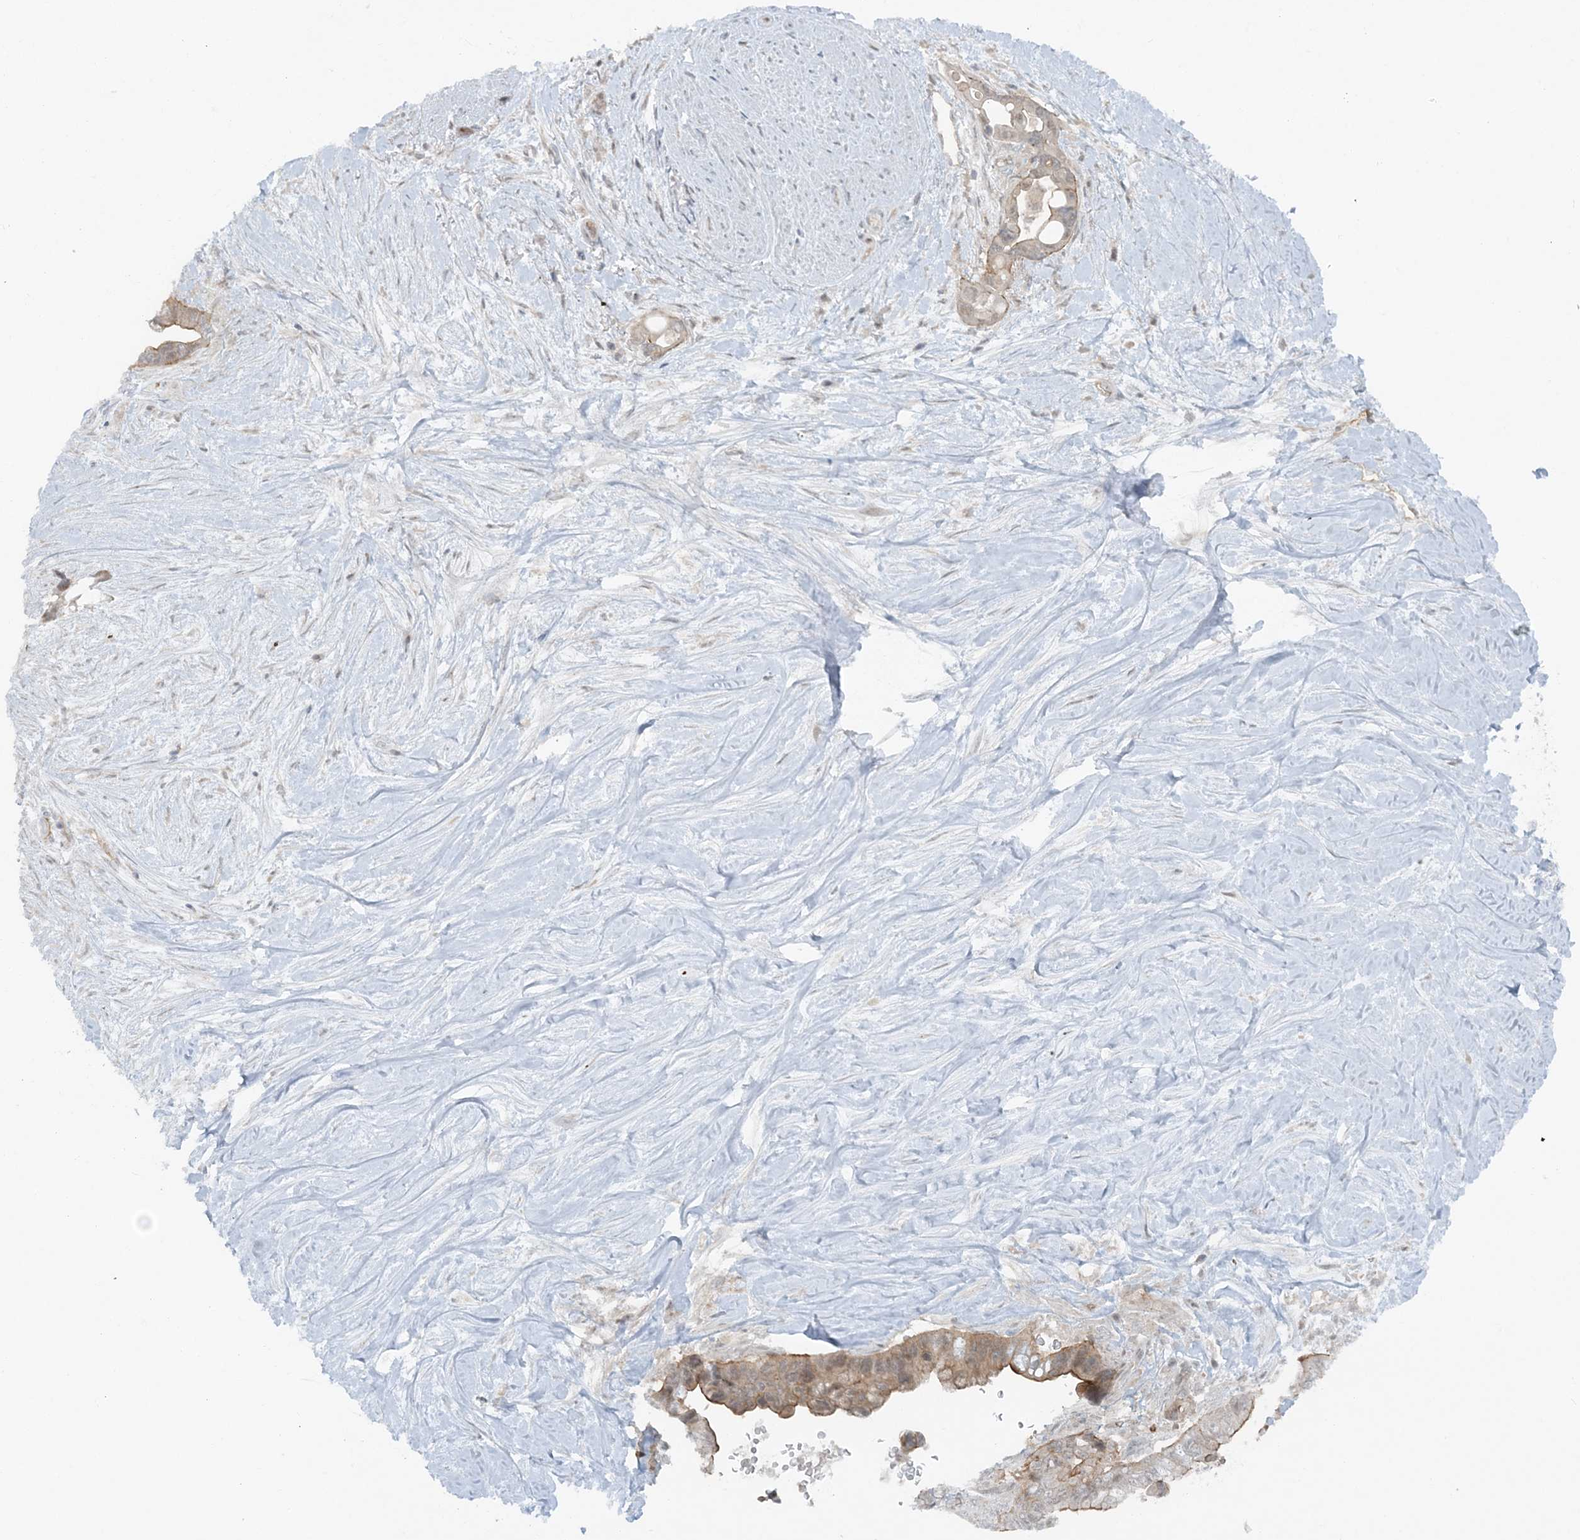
{"staining": {"intensity": "moderate", "quantity": "<25%", "location": "cytoplasmic/membranous"}, "tissue": "pancreatic cancer", "cell_type": "Tumor cells", "image_type": "cancer", "snomed": [{"axis": "morphology", "description": "Adenocarcinoma, NOS"}, {"axis": "topography", "description": "Pancreas"}], "caption": "A photomicrograph showing moderate cytoplasmic/membranous staining in about <25% of tumor cells in pancreatic cancer (adenocarcinoma), as visualized by brown immunohistochemical staining.", "gene": "ATP11A", "patient": {"sex": "female", "age": 72}}